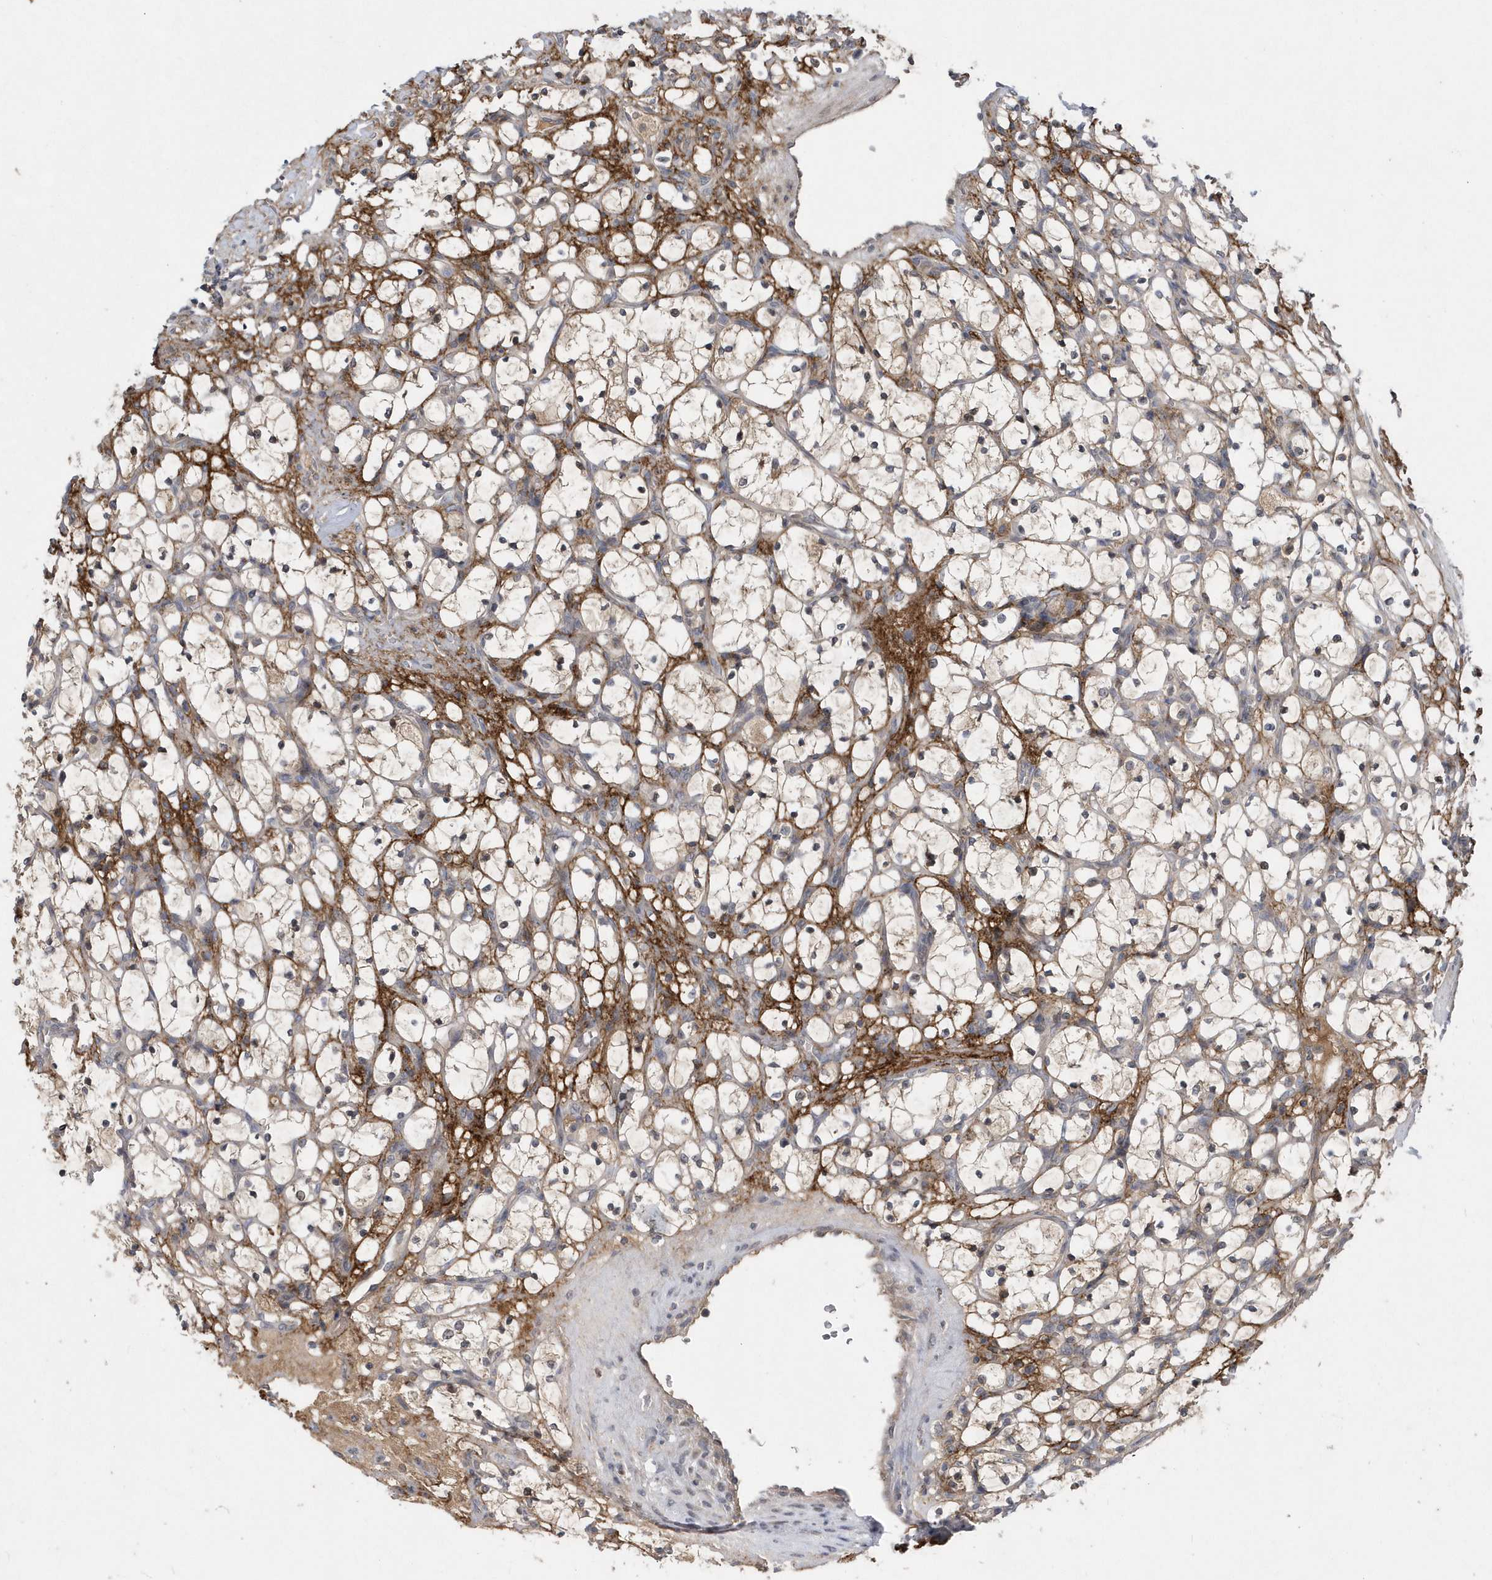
{"staining": {"intensity": "moderate", "quantity": ">75%", "location": "cytoplasmic/membranous"}, "tissue": "renal cancer", "cell_type": "Tumor cells", "image_type": "cancer", "snomed": [{"axis": "morphology", "description": "Adenocarcinoma, NOS"}, {"axis": "topography", "description": "Kidney"}], "caption": "IHC micrograph of human adenocarcinoma (renal) stained for a protein (brown), which exhibits medium levels of moderate cytoplasmic/membranous positivity in about >75% of tumor cells.", "gene": "HMGCS1", "patient": {"sex": "female", "age": 69}}